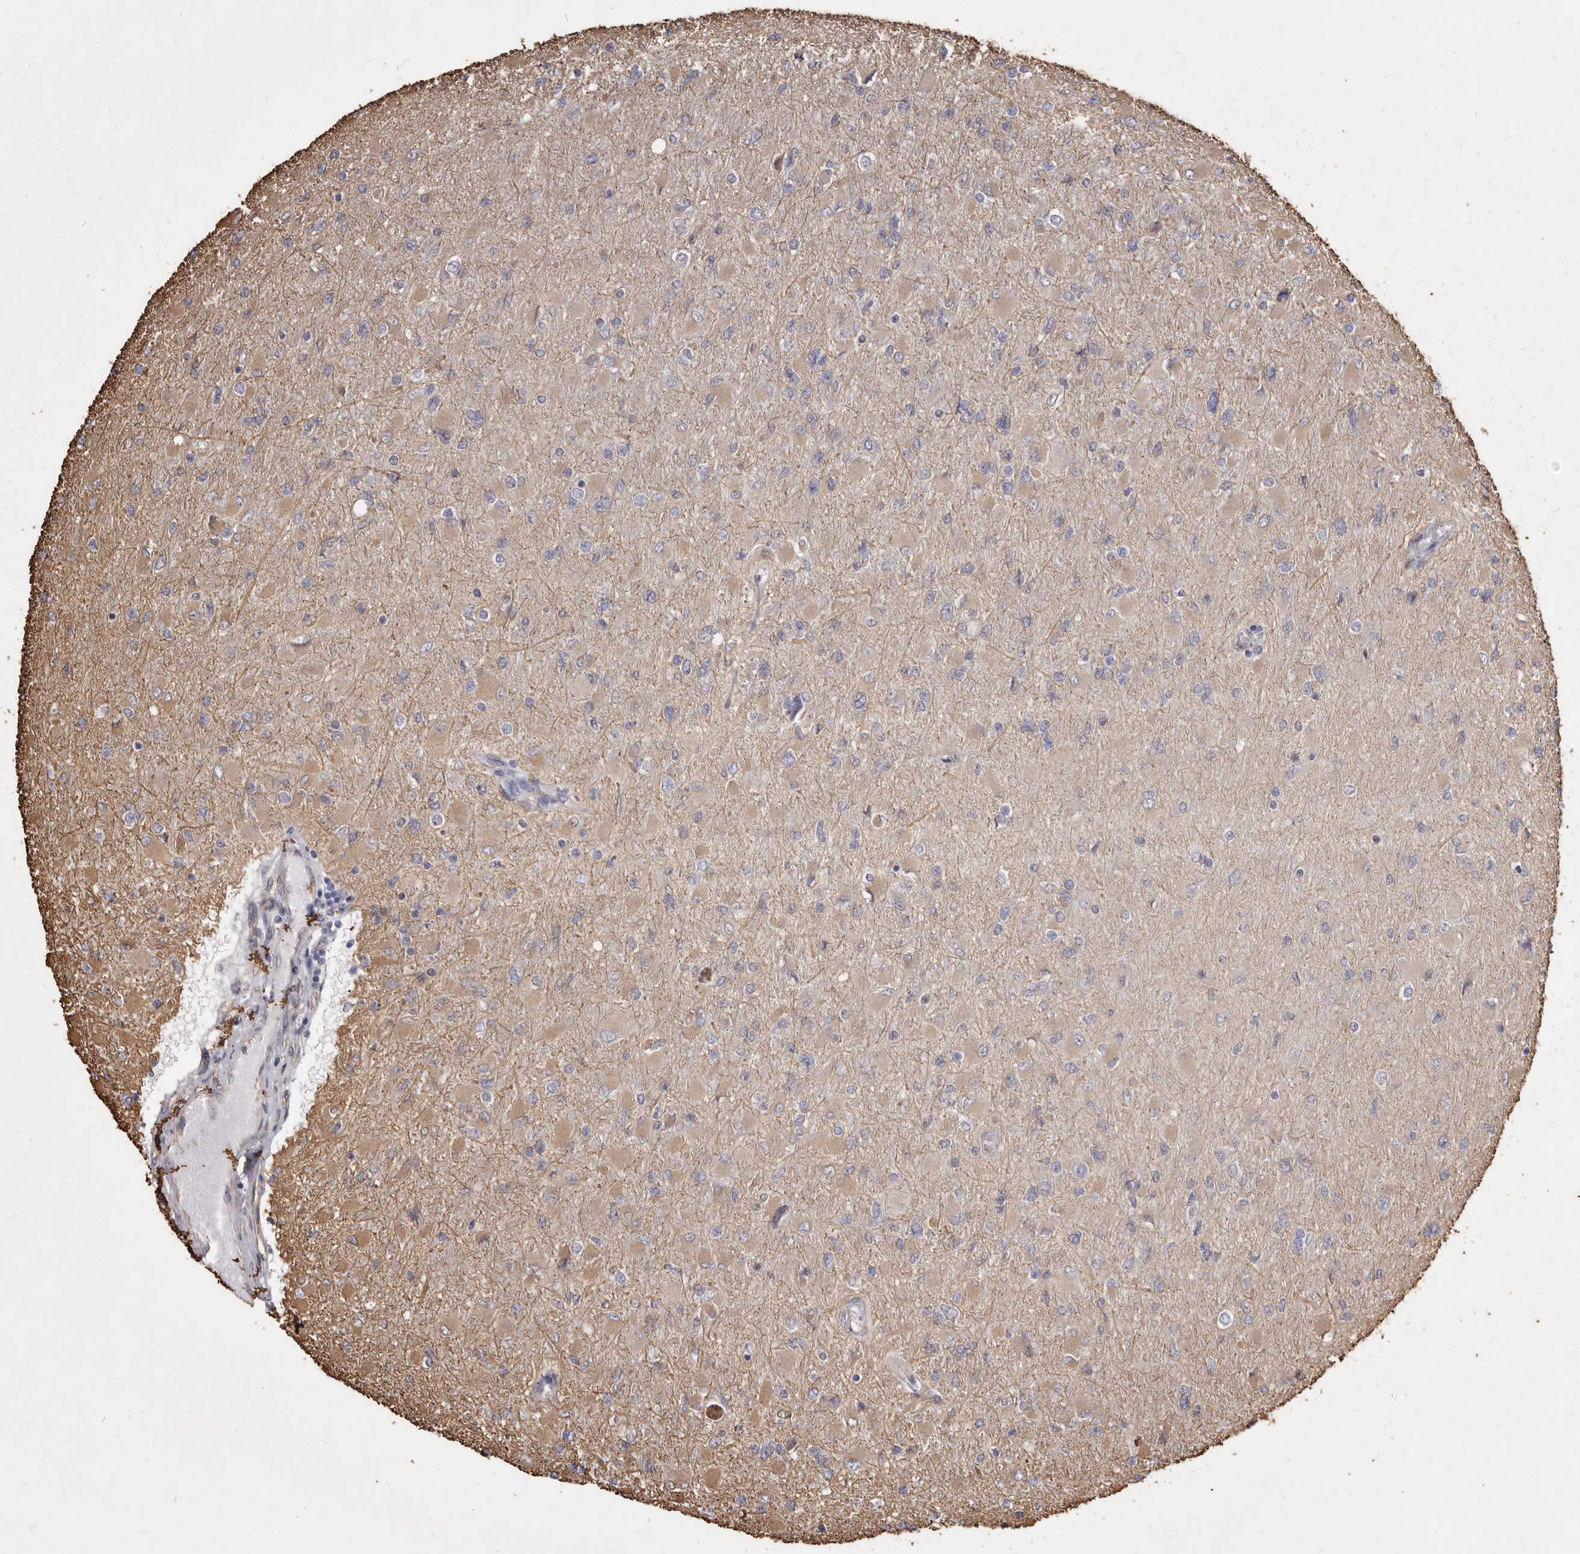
{"staining": {"intensity": "weak", "quantity": "<25%", "location": "cytoplasmic/membranous"}, "tissue": "glioma", "cell_type": "Tumor cells", "image_type": "cancer", "snomed": [{"axis": "morphology", "description": "Glioma, malignant, High grade"}, {"axis": "topography", "description": "Cerebral cortex"}], "caption": "Immunohistochemistry micrograph of neoplastic tissue: glioma stained with DAB (3,3'-diaminobenzidine) demonstrates no significant protein expression in tumor cells.", "gene": "MTURN", "patient": {"sex": "female", "age": 36}}